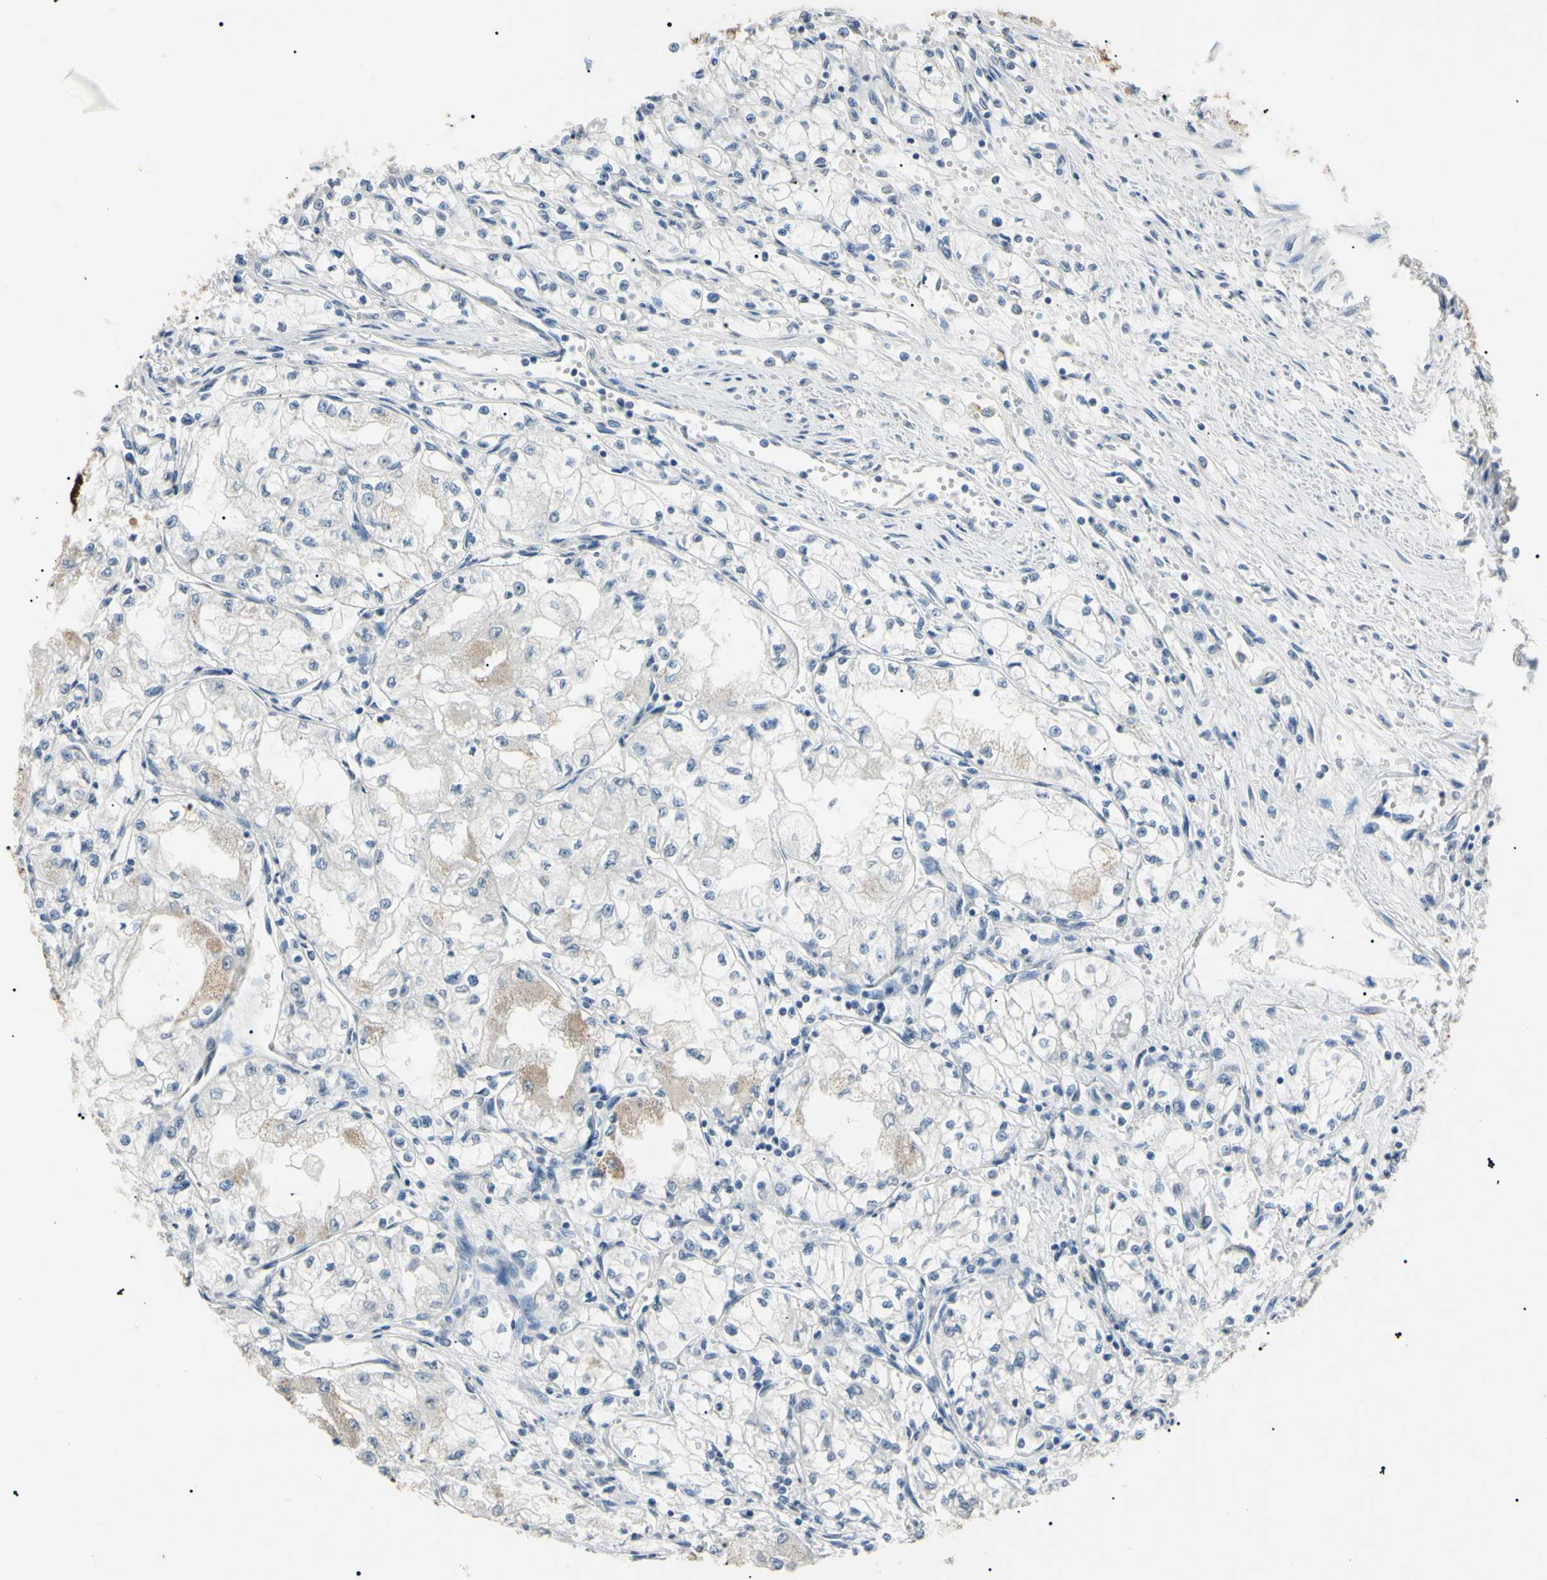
{"staining": {"intensity": "negative", "quantity": "none", "location": "none"}, "tissue": "renal cancer", "cell_type": "Tumor cells", "image_type": "cancer", "snomed": [{"axis": "morphology", "description": "Normal tissue, NOS"}, {"axis": "morphology", "description": "Adenocarcinoma, NOS"}, {"axis": "topography", "description": "Kidney"}], "caption": "An image of human renal cancer (adenocarcinoma) is negative for staining in tumor cells. The staining was performed using DAB to visualize the protein expression in brown, while the nuclei were stained in blue with hematoxylin (Magnification: 20x).", "gene": "CGB3", "patient": {"sex": "male", "age": 59}}